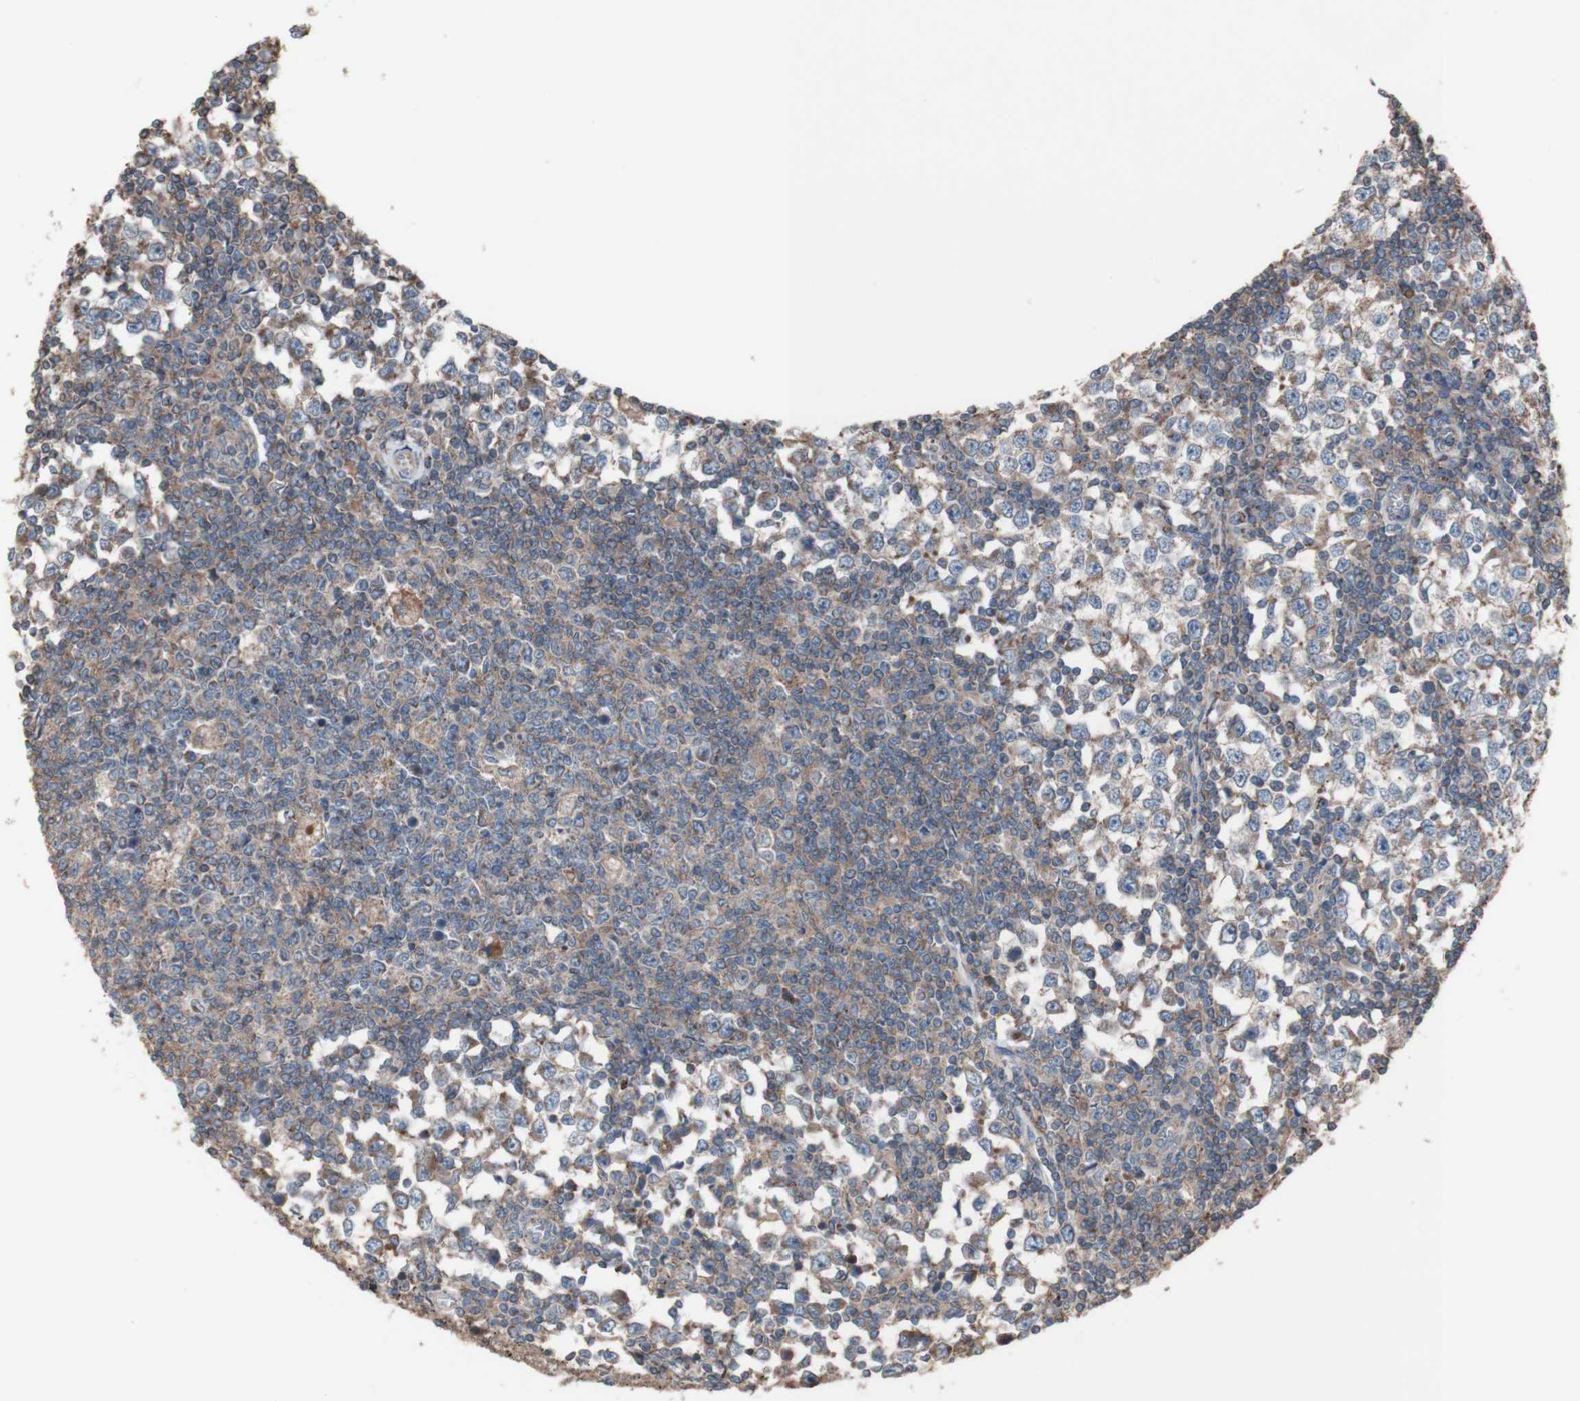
{"staining": {"intensity": "weak", "quantity": ">75%", "location": "cytoplasmic/membranous"}, "tissue": "testis cancer", "cell_type": "Tumor cells", "image_type": "cancer", "snomed": [{"axis": "morphology", "description": "Seminoma, NOS"}, {"axis": "topography", "description": "Testis"}], "caption": "Immunohistochemistry (IHC) staining of testis cancer, which displays low levels of weak cytoplasmic/membranous expression in approximately >75% of tumor cells indicating weak cytoplasmic/membranous protein positivity. The staining was performed using DAB (brown) for protein detection and nuclei were counterstained in hematoxylin (blue).", "gene": "COPB1", "patient": {"sex": "male", "age": 65}}